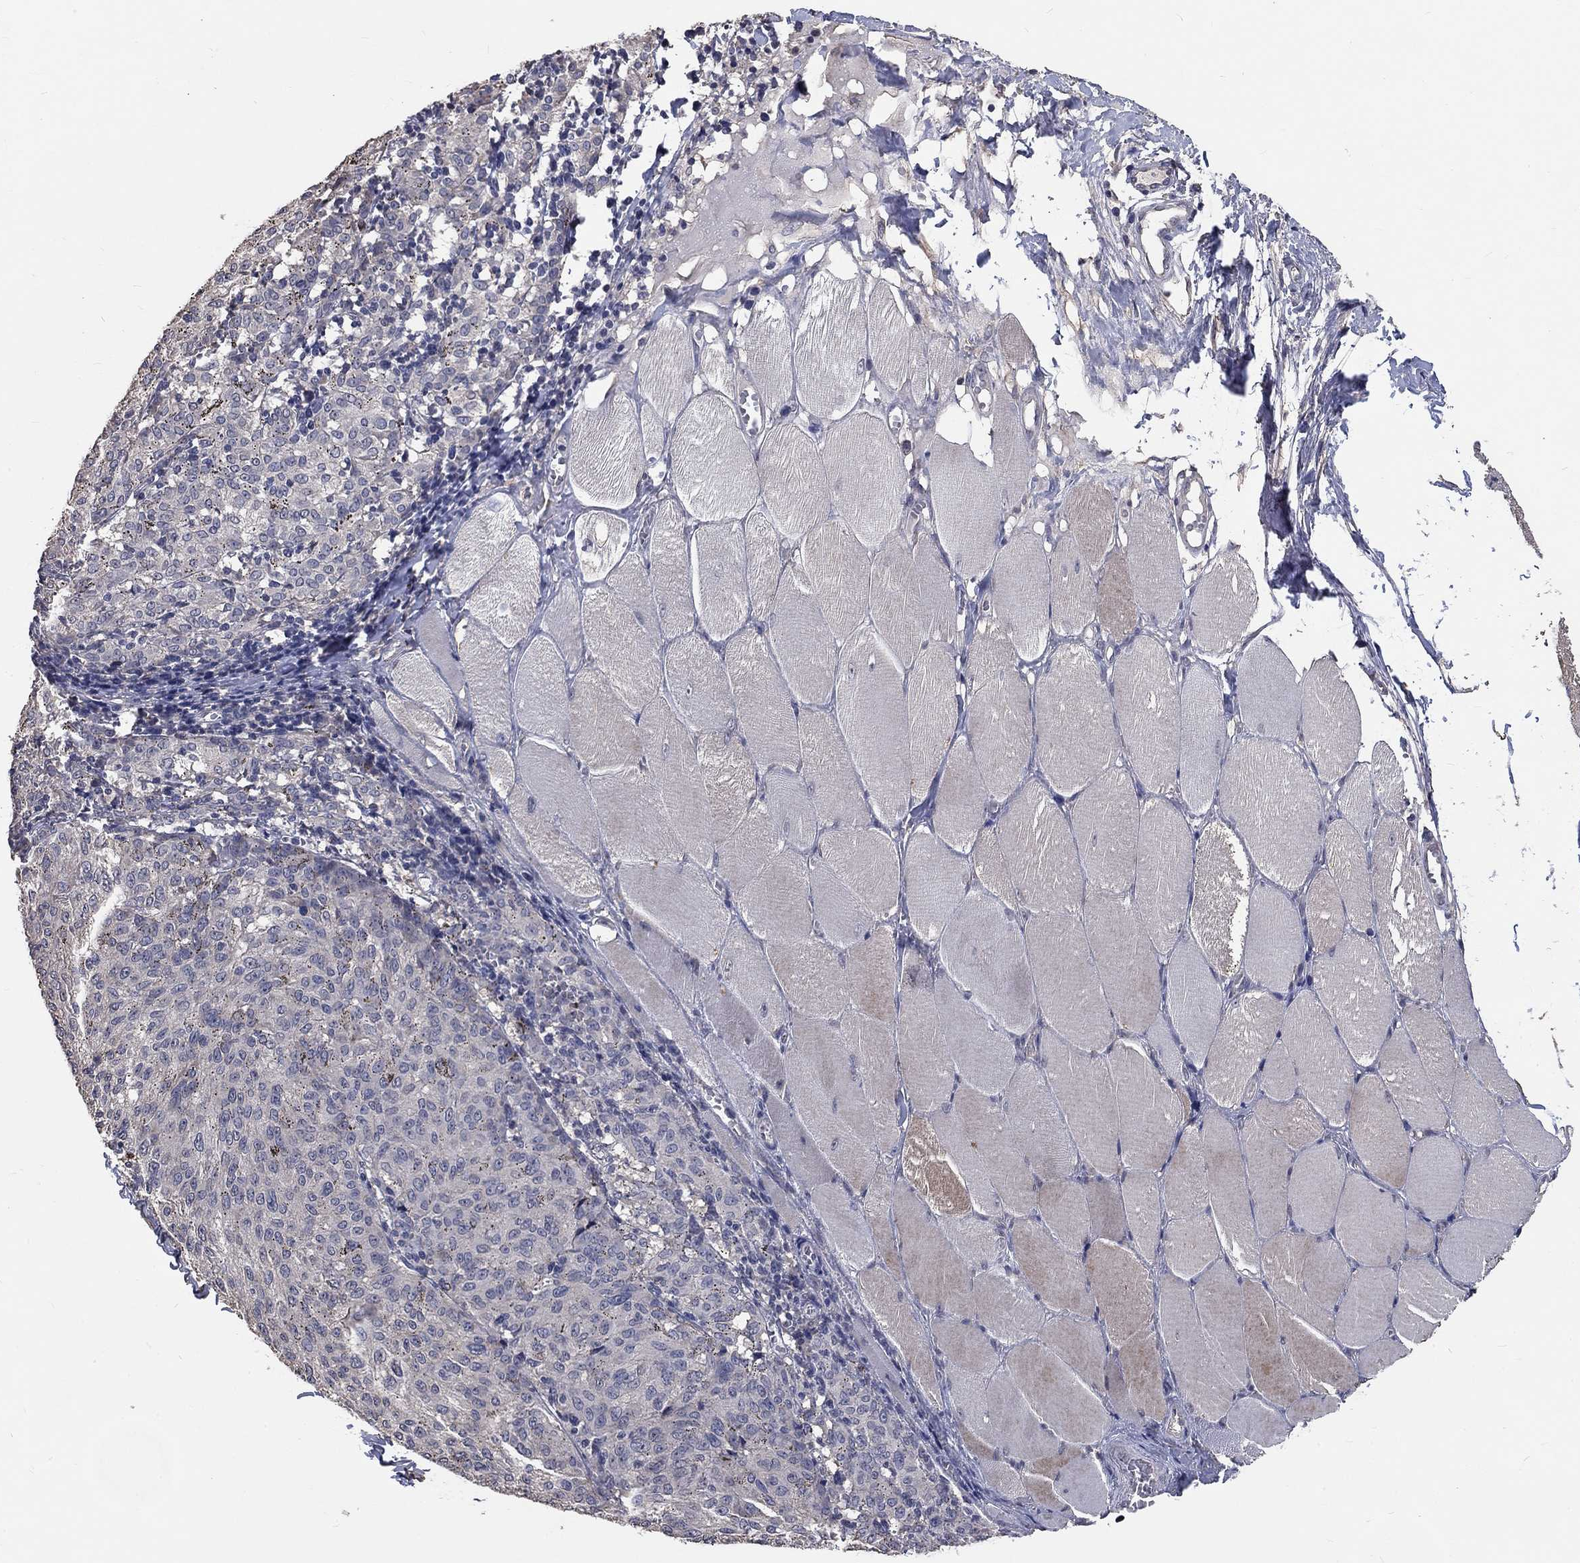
{"staining": {"intensity": "negative", "quantity": "none", "location": "none"}, "tissue": "melanoma", "cell_type": "Tumor cells", "image_type": "cancer", "snomed": [{"axis": "morphology", "description": "Malignant melanoma, NOS"}, {"axis": "topography", "description": "Skin"}], "caption": "Immunohistochemistry image of melanoma stained for a protein (brown), which reveals no expression in tumor cells.", "gene": "CHST5", "patient": {"sex": "female", "age": 72}}